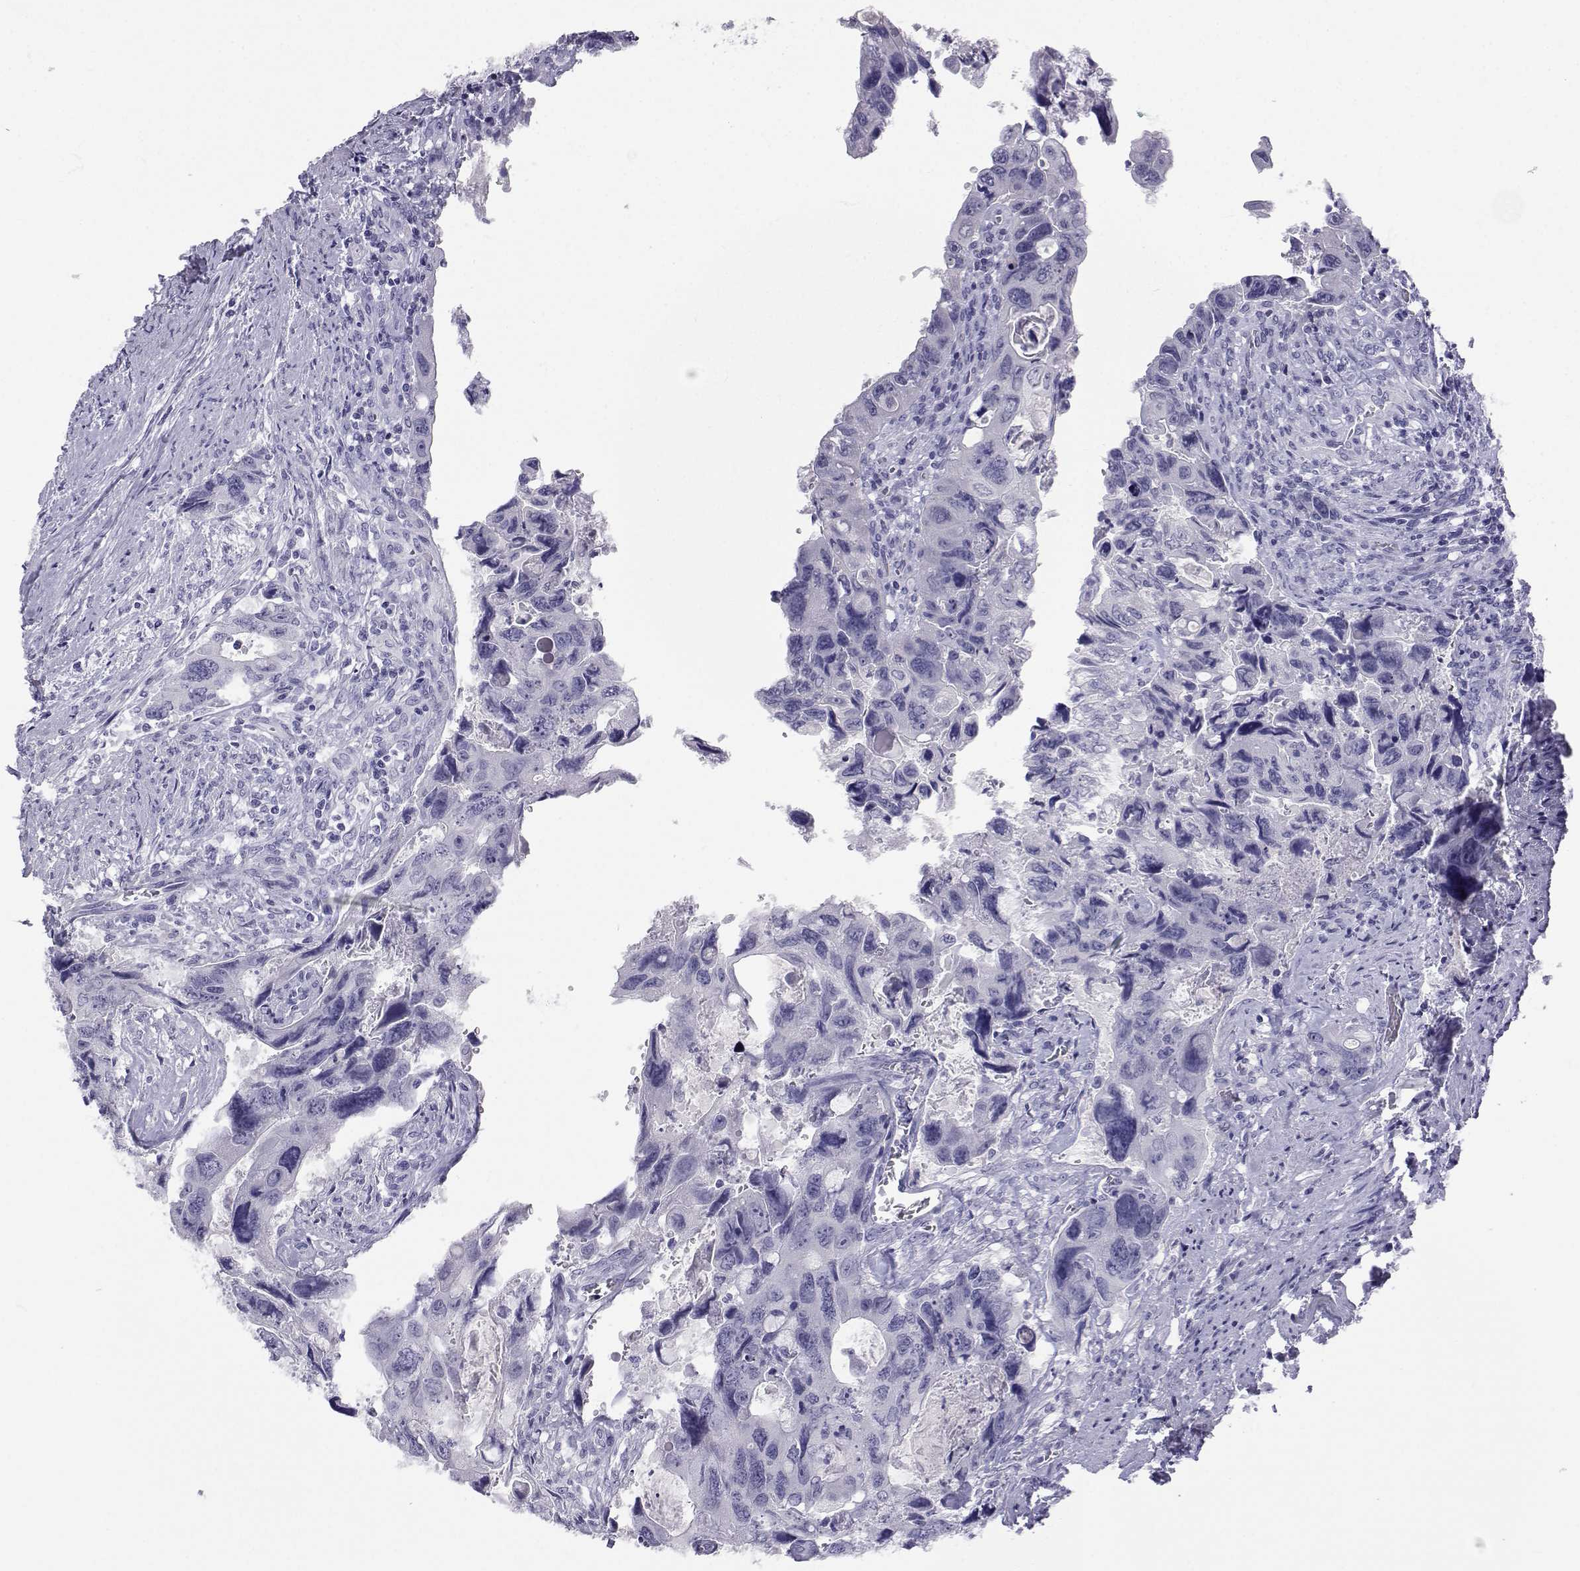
{"staining": {"intensity": "negative", "quantity": "none", "location": "none"}, "tissue": "colorectal cancer", "cell_type": "Tumor cells", "image_type": "cancer", "snomed": [{"axis": "morphology", "description": "Adenocarcinoma, NOS"}, {"axis": "topography", "description": "Rectum"}], "caption": "Immunohistochemical staining of human colorectal adenocarcinoma exhibits no significant staining in tumor cells.", "gene": "SLC6A3", "patient": {"sex": "male", "age": 62}}